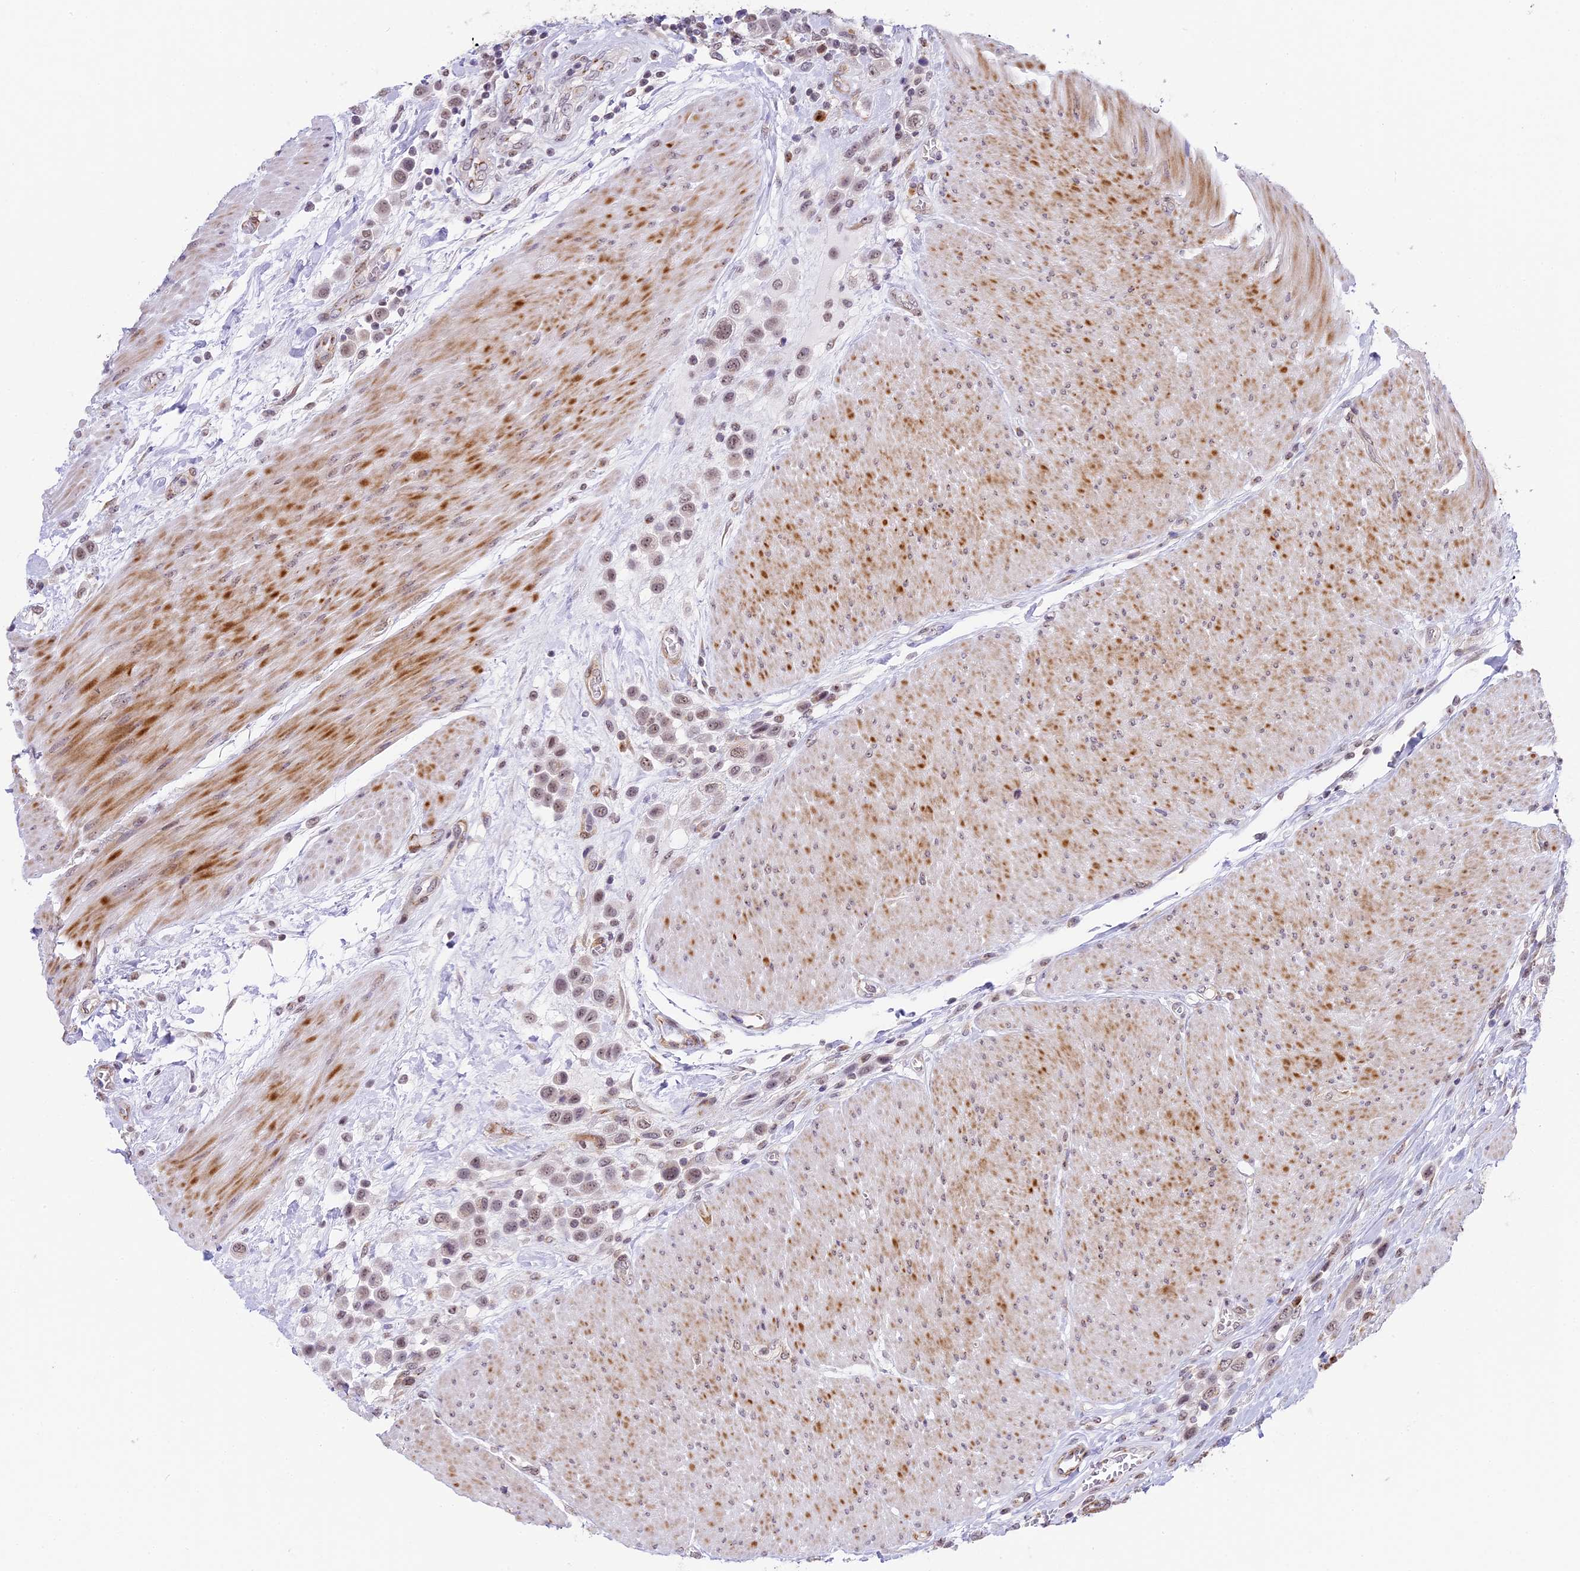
{"staining": {"intensity": "weak", "quantity": "25%-75%", "location": "nuclear"}, "tissue": "urothelial cancer", "cell_type": "Tumor cells", "image_type": "cancer", "snomed": [{"axis": "morphology", "description": "Urothelial carcinoma, High grade"}, {"axis": "topography", "description": "Urinary bladder"}], "caption": "Urothelial carcinoma (high-grade) was stained to show a protein in brown. There is low levels of weak nuclear positivity in approximately 25%-75% of tumor cells.", "gene": "HEATR5B", "patient": {"sex": "male", "age": 50}}